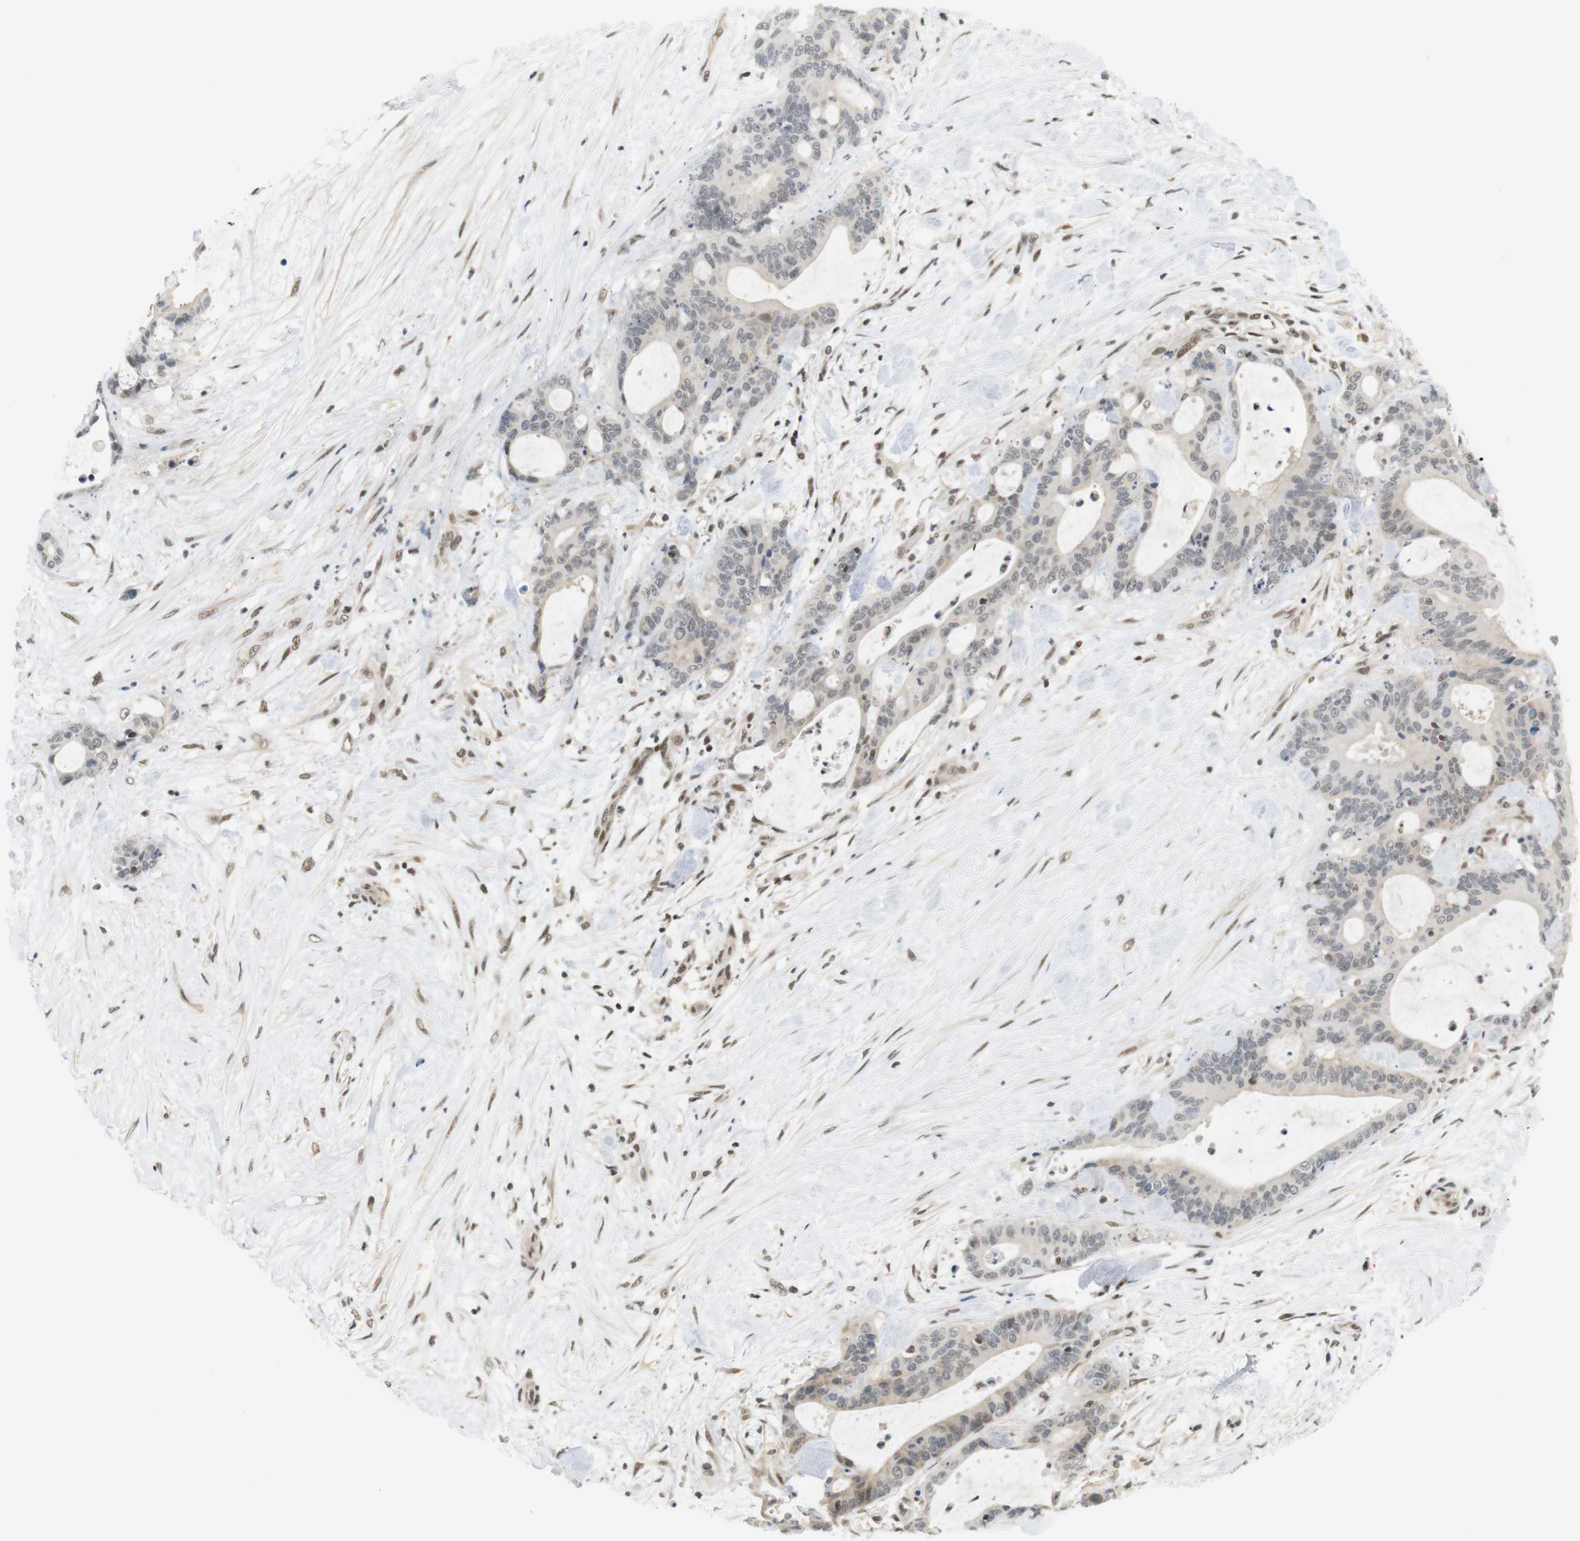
{"staining": {"intensity": "weak", "quantity": "<25%", "location": "nuclear"}, "tissue": "liver cancer", "cell_type": "Tumor cells", "image_type": "cancer", "snomed": [{"axis": "morphology", "description": "Cholangiocarcinoma"}, {"axis": "topography", "description": "Liver"}], "caption": "Liver cancer (cholangiocarcinoma) stained for a protein using immunohistochemistry (IHC) reveals no positivity tumor cells.", "gene": "BRD4", "patient": {"sex": "female", "age": 73}}